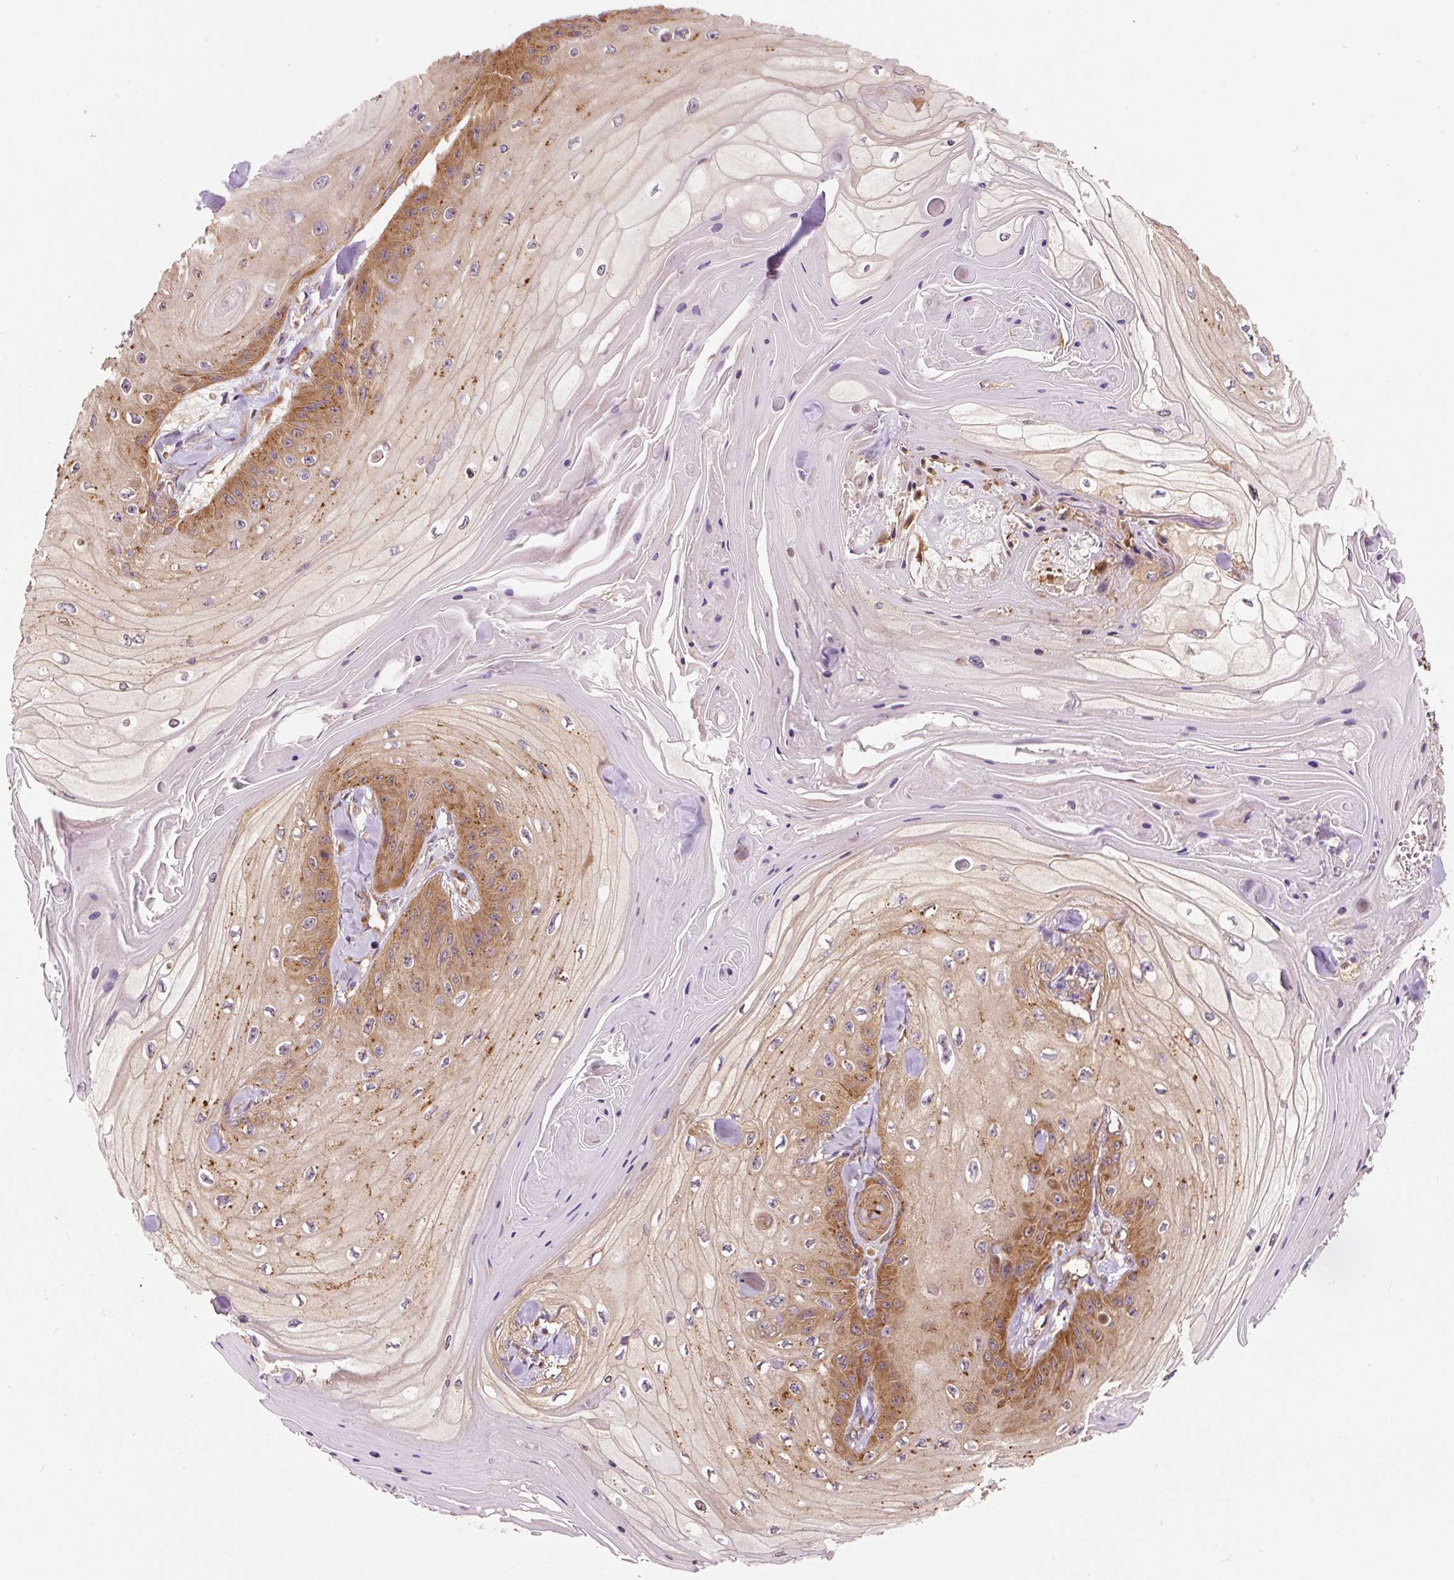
{"staining": {"intensity": "moderate", "quantity": ">75%", "location": "cytoplasmic/membranous"}, "tissue": "skin cancer", "cell_type": "Tumor cells", "image_type": "cancer", "snomed": [{"axis": "morphology", "description": "Squamous cell carcinoma, NOS"}, {"axis": "topography", "description": "Skin"}], "caption": "There is medium levels of moderate cytoplasmic/membranous expression in tumor cells of squamous cell carcinoma (skin), as demonstrated by immunohistochemical staining (brown color).", "gene": "EIF2S2", "patient": {"sex": "male", "age": 74}}